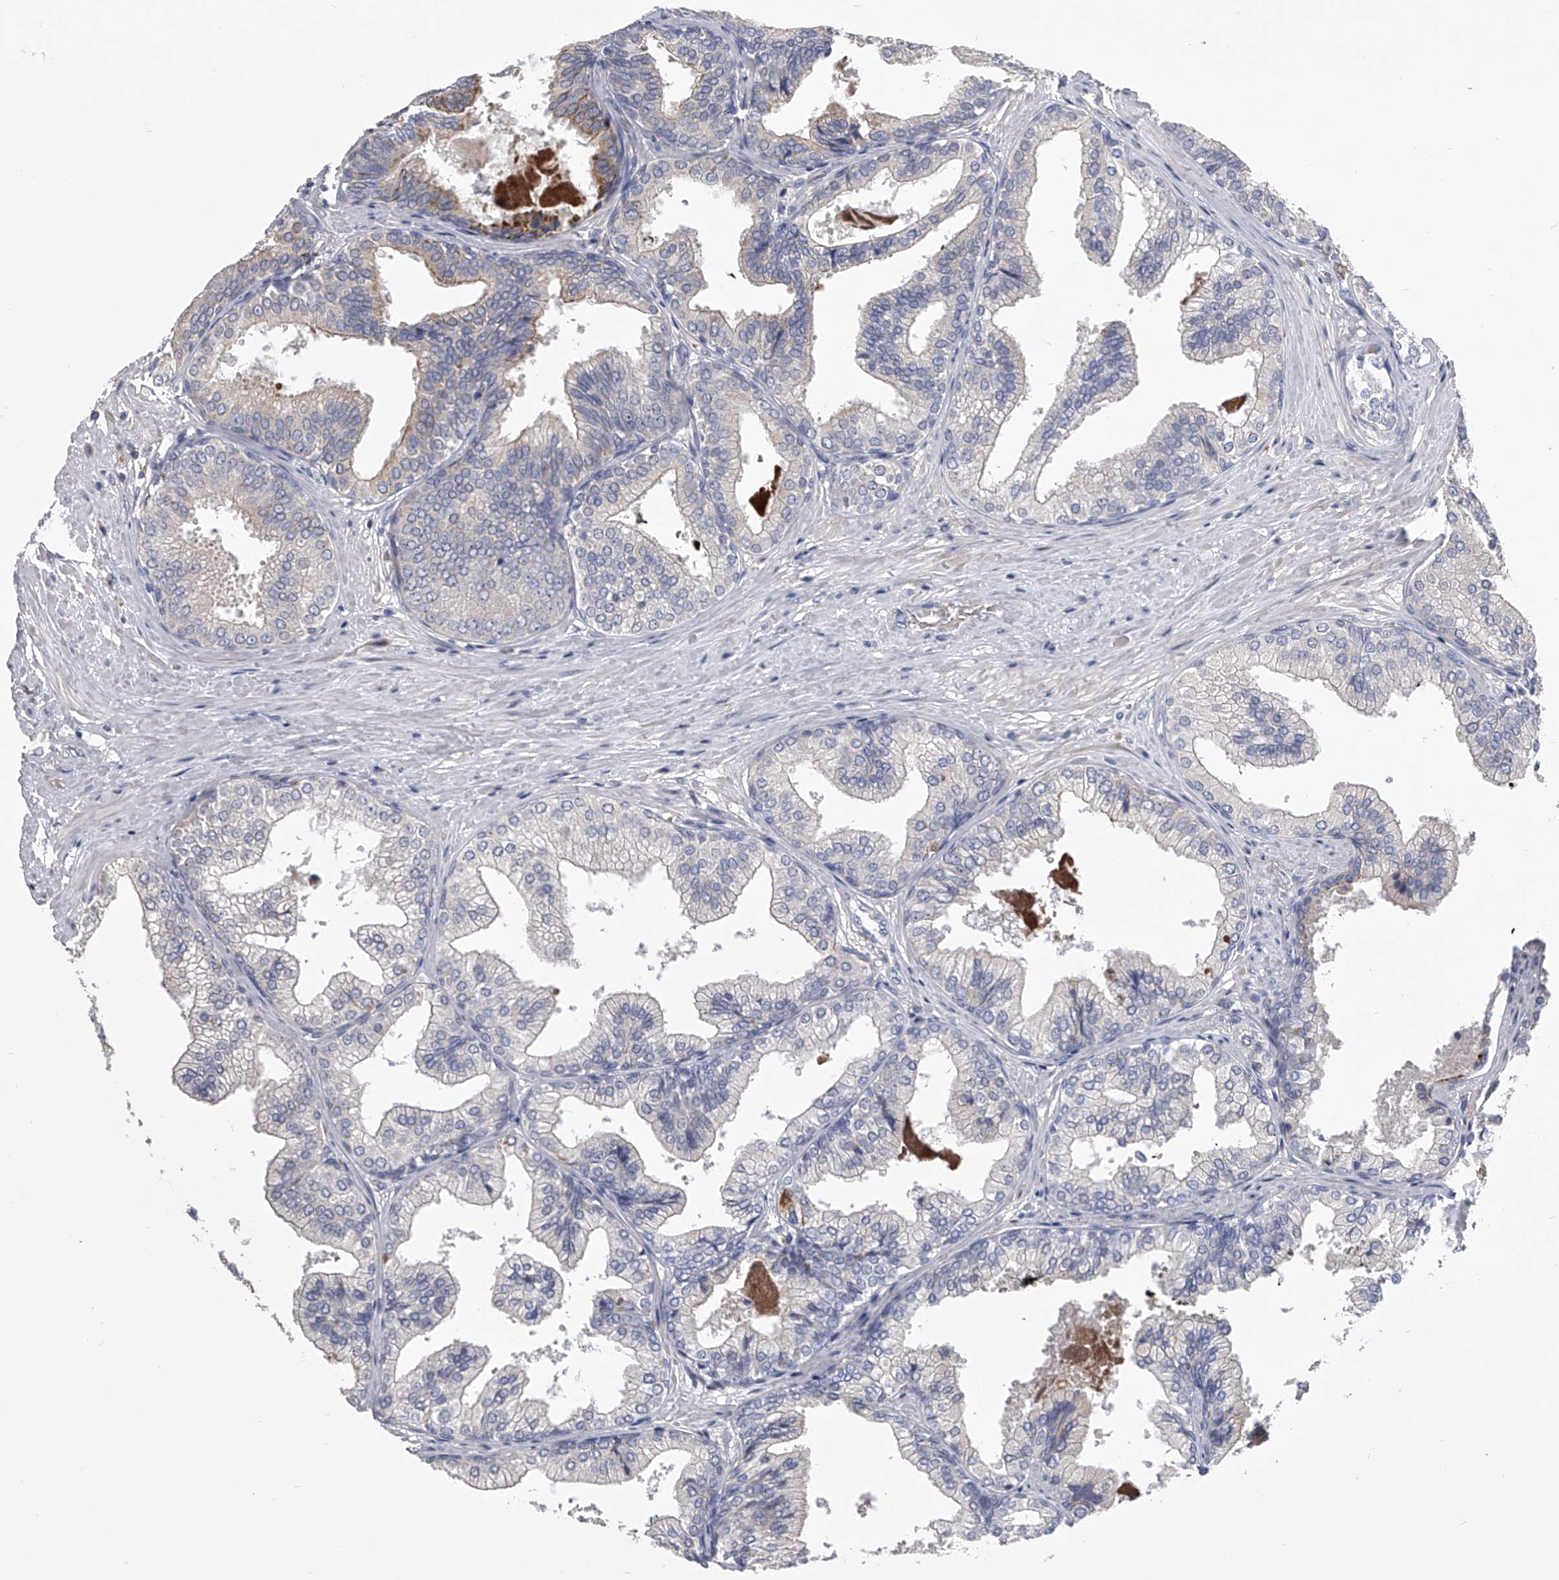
{"staining": {"intensity": "negative", "quantity": "none", "location": "none"}, "tissue": "prostate cancer", "cell_type": "Tumor cells", "image_type": "cancer", "snomed": [{"axis": "morphology", "description": "Adenocarcinoma, Low grade"}, {"axis": "topography", "description": "Prostate"}], "caption": "The micrograph displays no staining of tumor cells in prostate cancer. (DAB immunohistochemistry with hematoxylin counter stain).", "gene": "MDN1", "patient": {"sex": "male", "age": 71}}